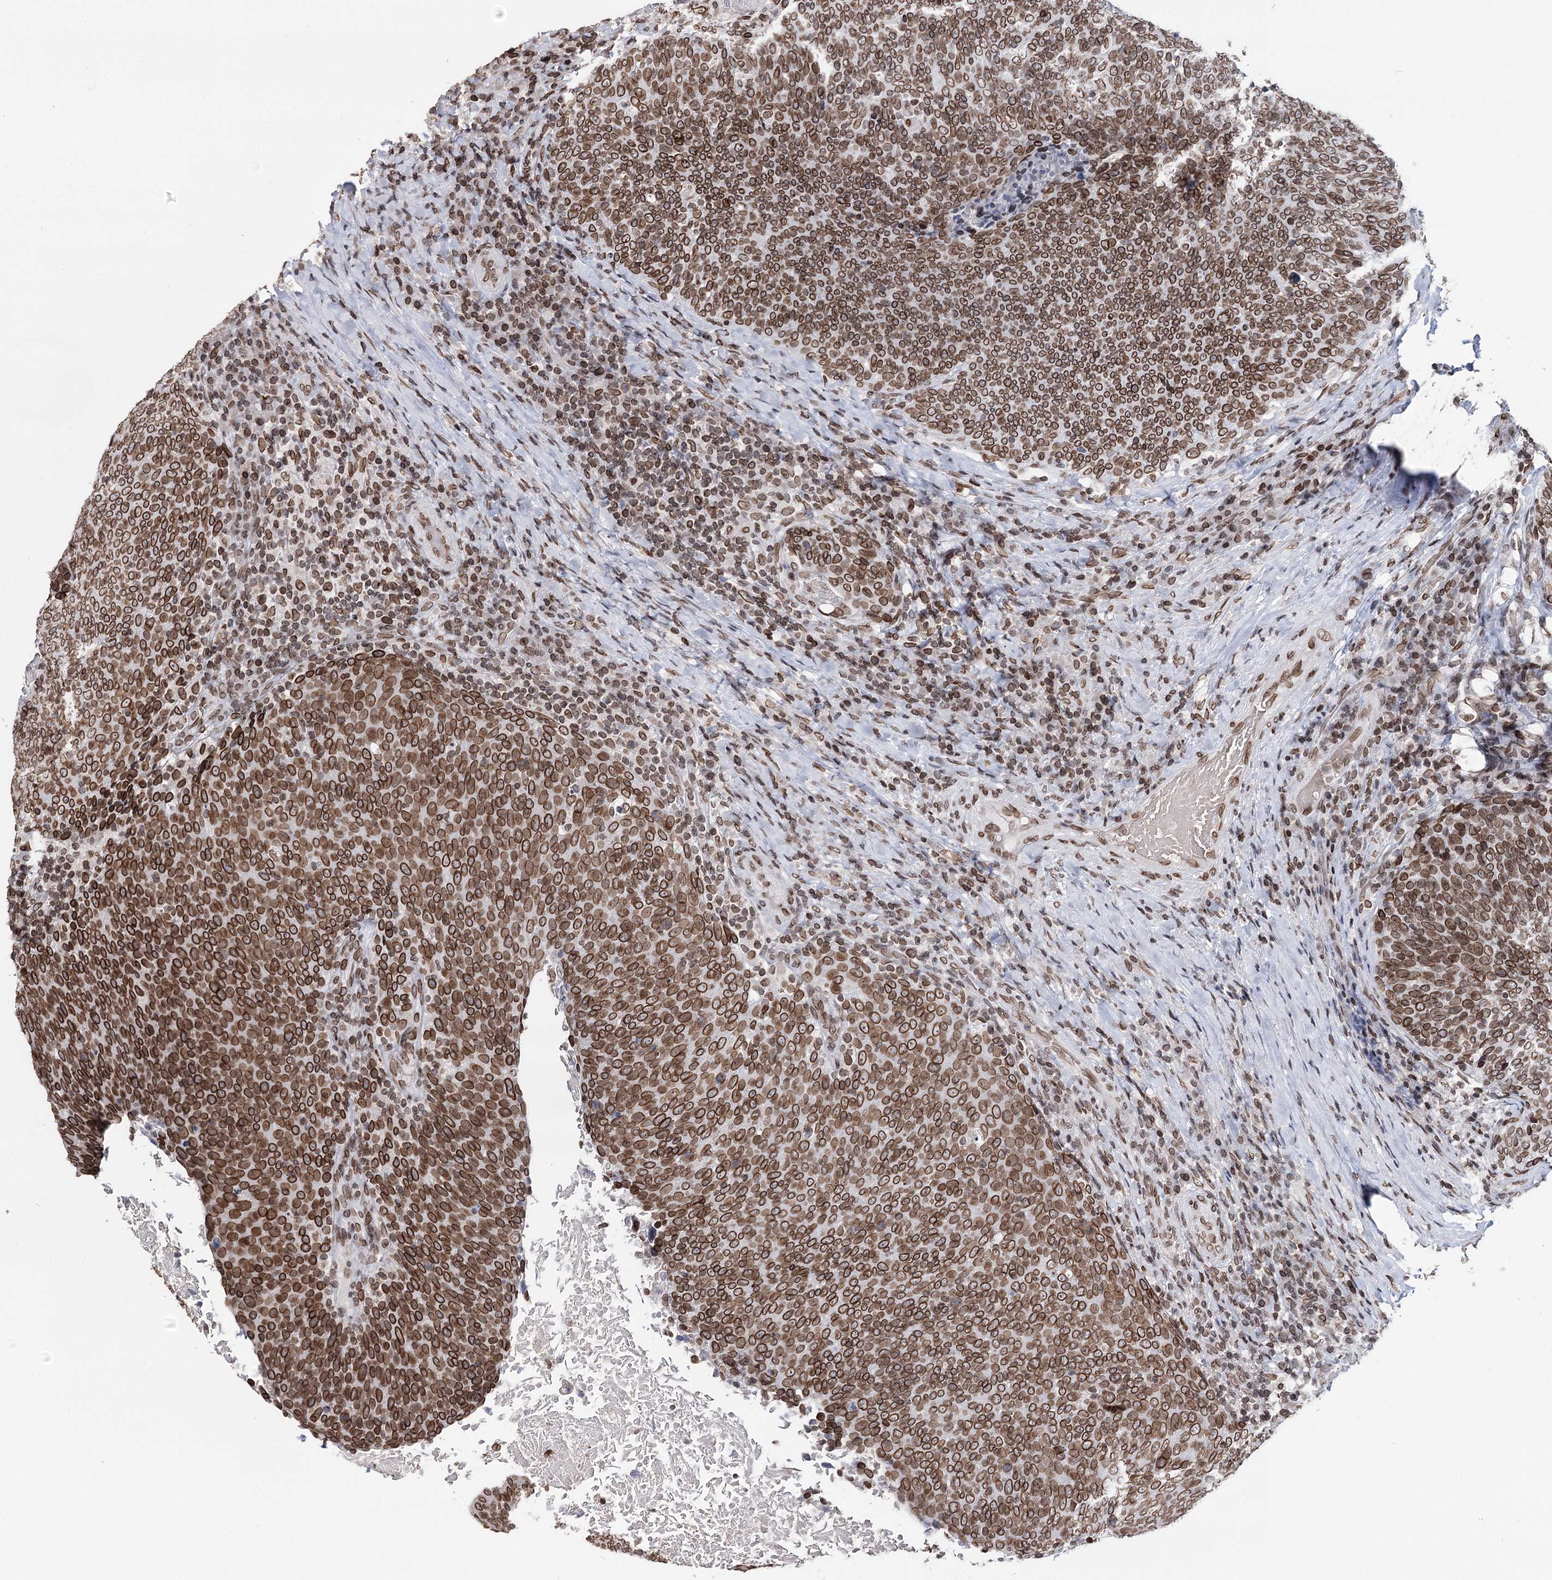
{"staining": {"intensity": "moderate", "quantity": ">75%", "location": "cytoplasmic/membranous,nuclear"}, "tissue": "head and neck cancer", "cell_type": "Tumor cells", "image_type": "cancer", "snomed": [{"axis": "morphology", "description": "Squamous cell carcinoma, NOS"}, {"axis": "morphology", "description": "Squamous cell carcinoma, metastatic, NOS"}, {"axis": "topography", "description": "Lymph node"}, {"axis": "topography", "description": "Head-Neck"}], "caption": "Head and neck metastatic squamous cell carcinoma stained with immunohistochemistry displays moderate cytoplasmic/membranous and nuclear positivity in about >75% of tumor cells.", "gene": "KIAA0930", "patient": {"sex": "male", "age": 62}}